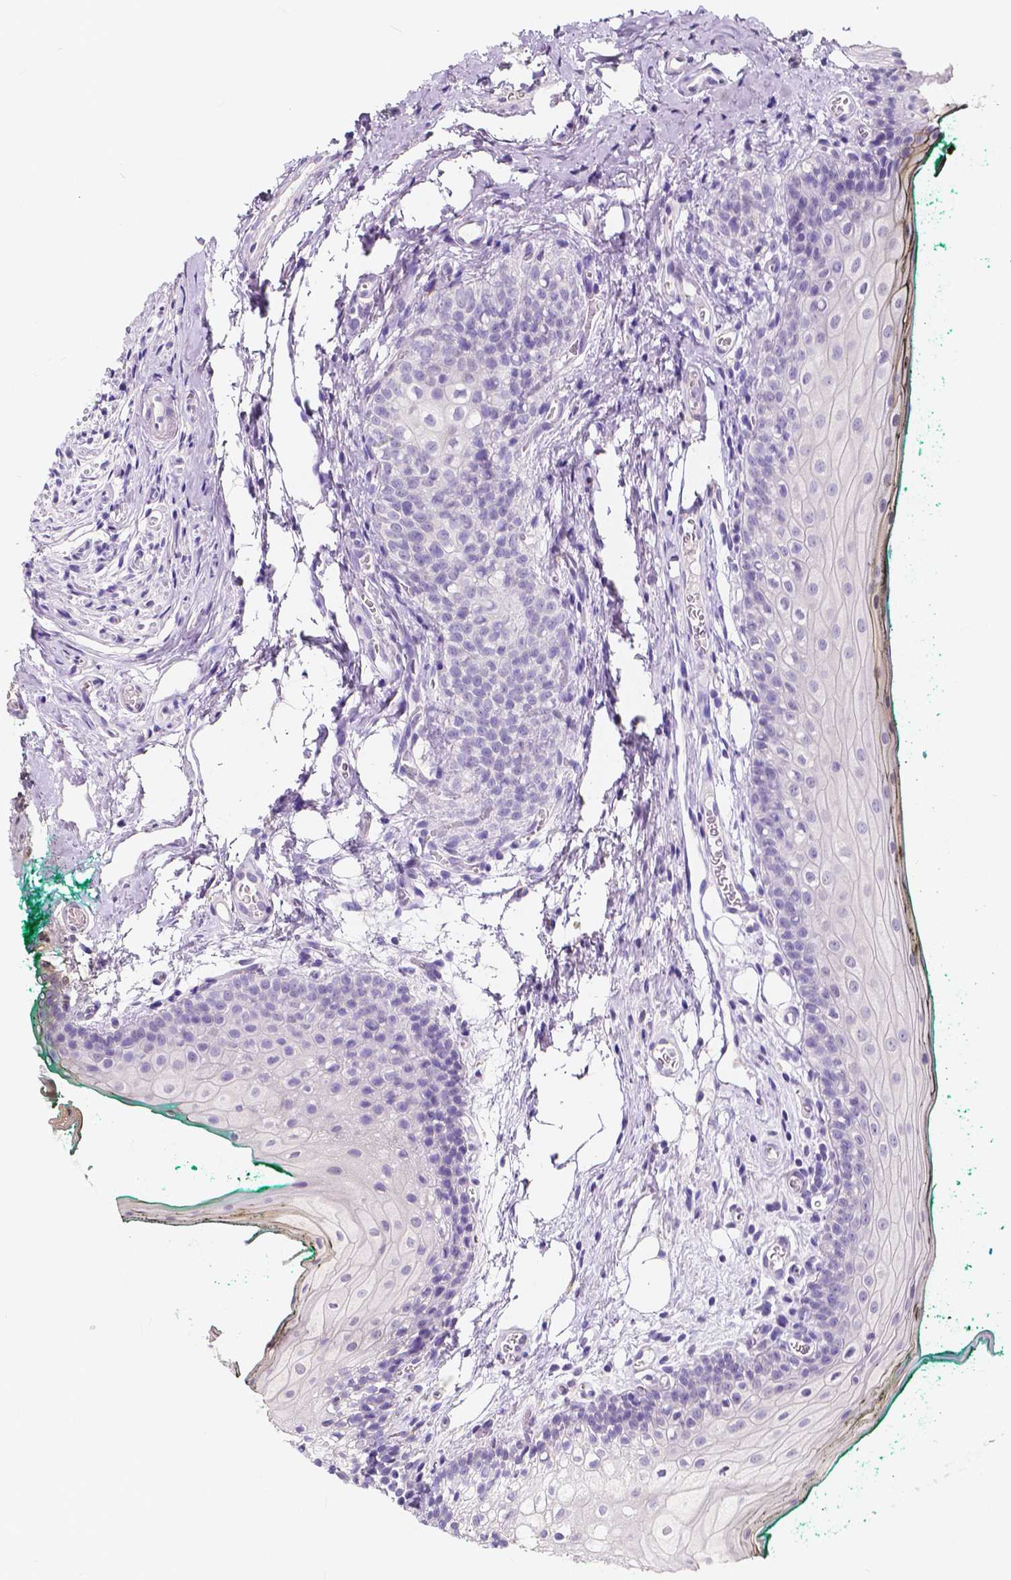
{"staining": {"intensity": "negative", "quantity": "none", "location": "none"}, "tissue": "oral mucosa", "cell_type": "Squamous epithelial cells", "image_type": "normal", "snomed": [{"axis": "morphology", "description": "Normal tissue, NOS"}, {"axis": "topography", "description": "Oral tissue"}], "caption": "Protein analysis of unremarkable oral mucosa exhibits no significant positivity in squamous epithelial cells.", "gene": "ACP5", "patient": {"sex": "female", "age": 68}}